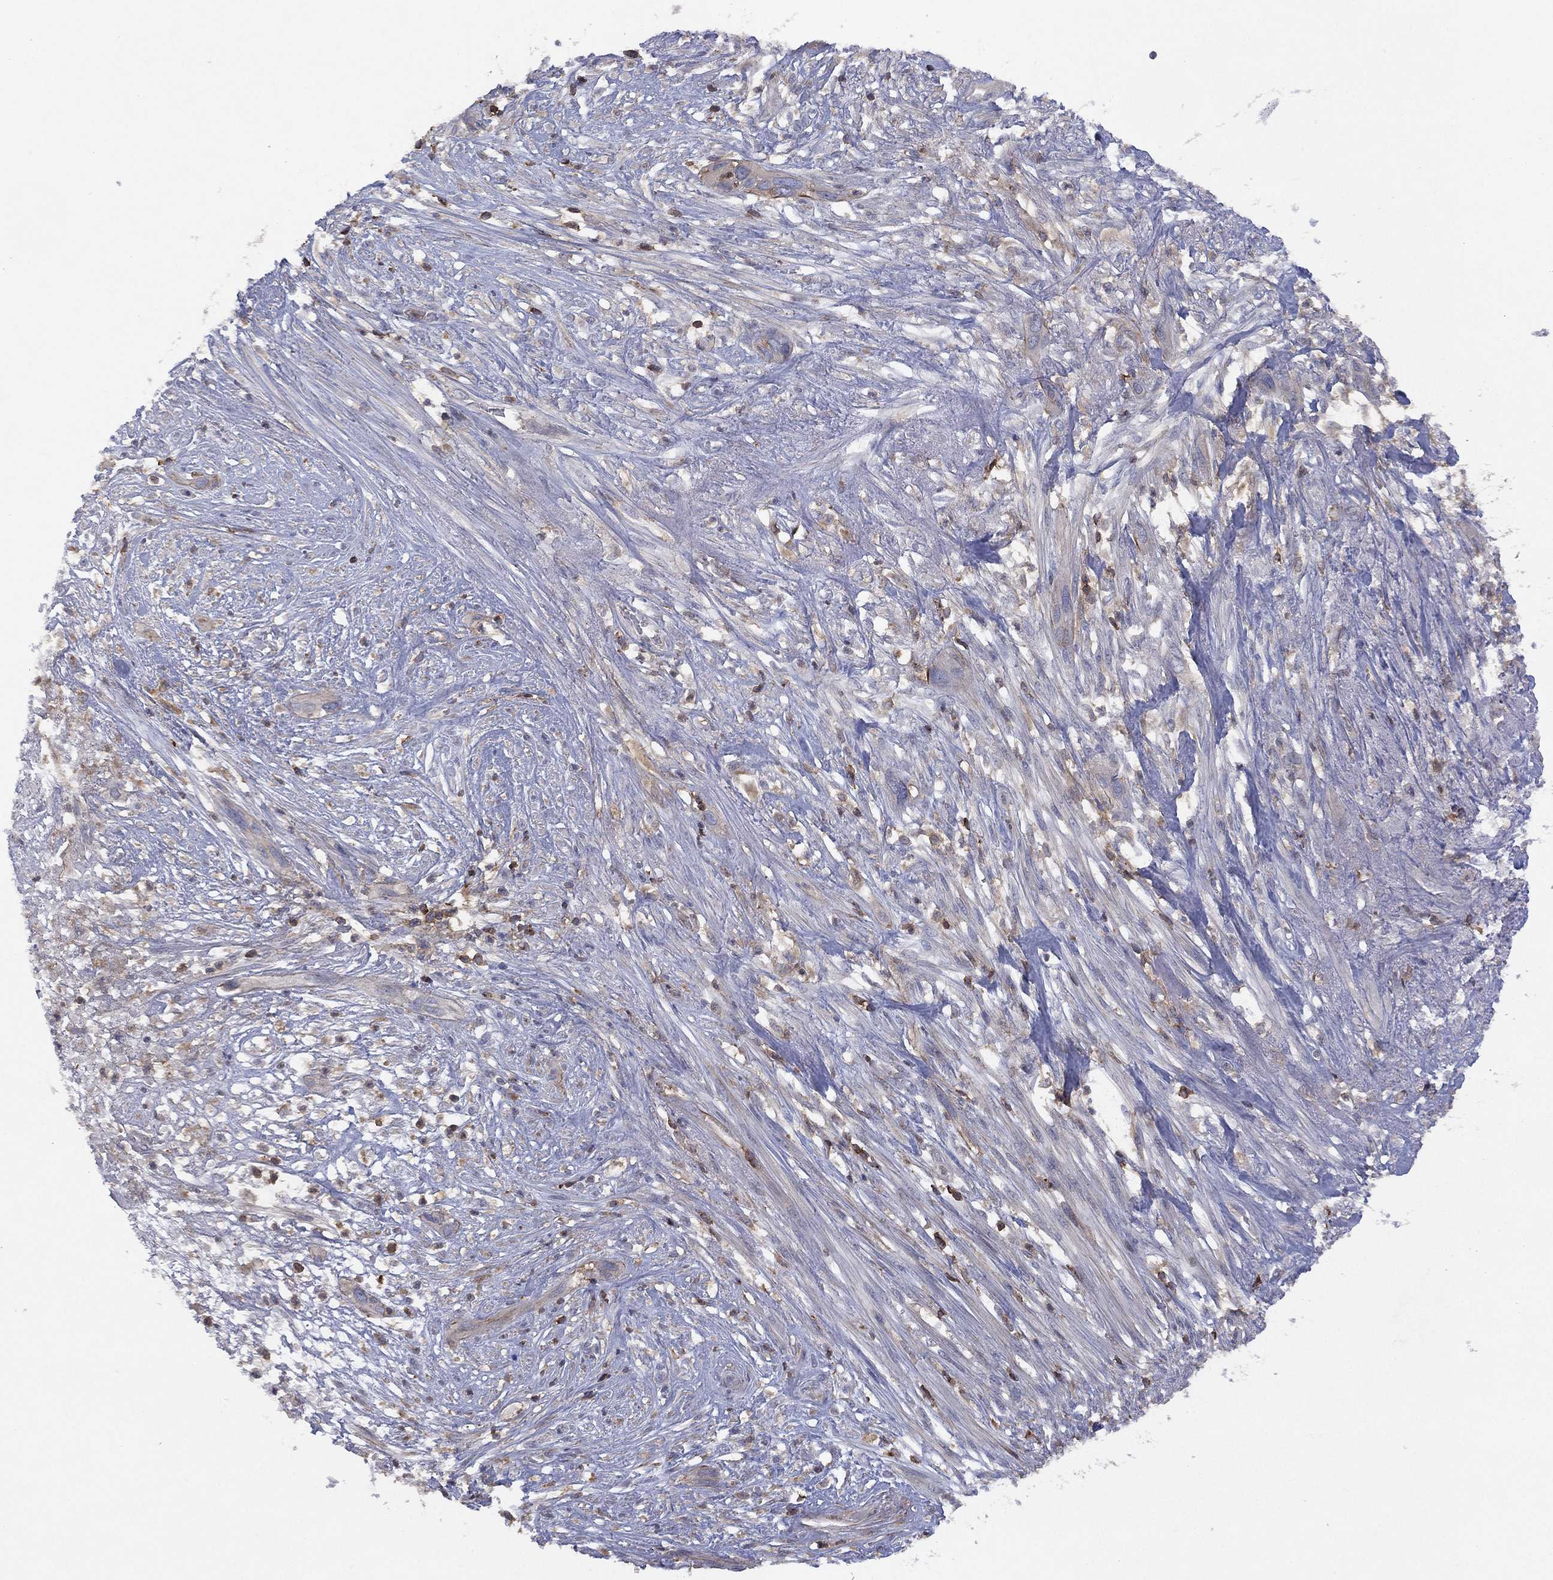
{"staining": {"intensity": "weak", "quantity": "<25%", "location": "cytoplasmic/membranous"}, "tissue": "cervical cancer", "cell_type": "Tumor cells", "image_type": "cancer", "snomed": [{"axis": "morphology", "description": "Squamous cell carcinoma, NOS"}, {"axis": "topography", "description": "Cervix"}], "caption": "Squamous cell carcinoma (cervical) was stained to show a protein in brown. There is no significant expression in tumor cells. The staining was performed using DAB to visualize the protein expression in brown, while the nuclei were stained in blue with hematoxylin (Magnification: 20x).", "gene": "DOCK8", "patient": {"sex": "female", "age": 57}}